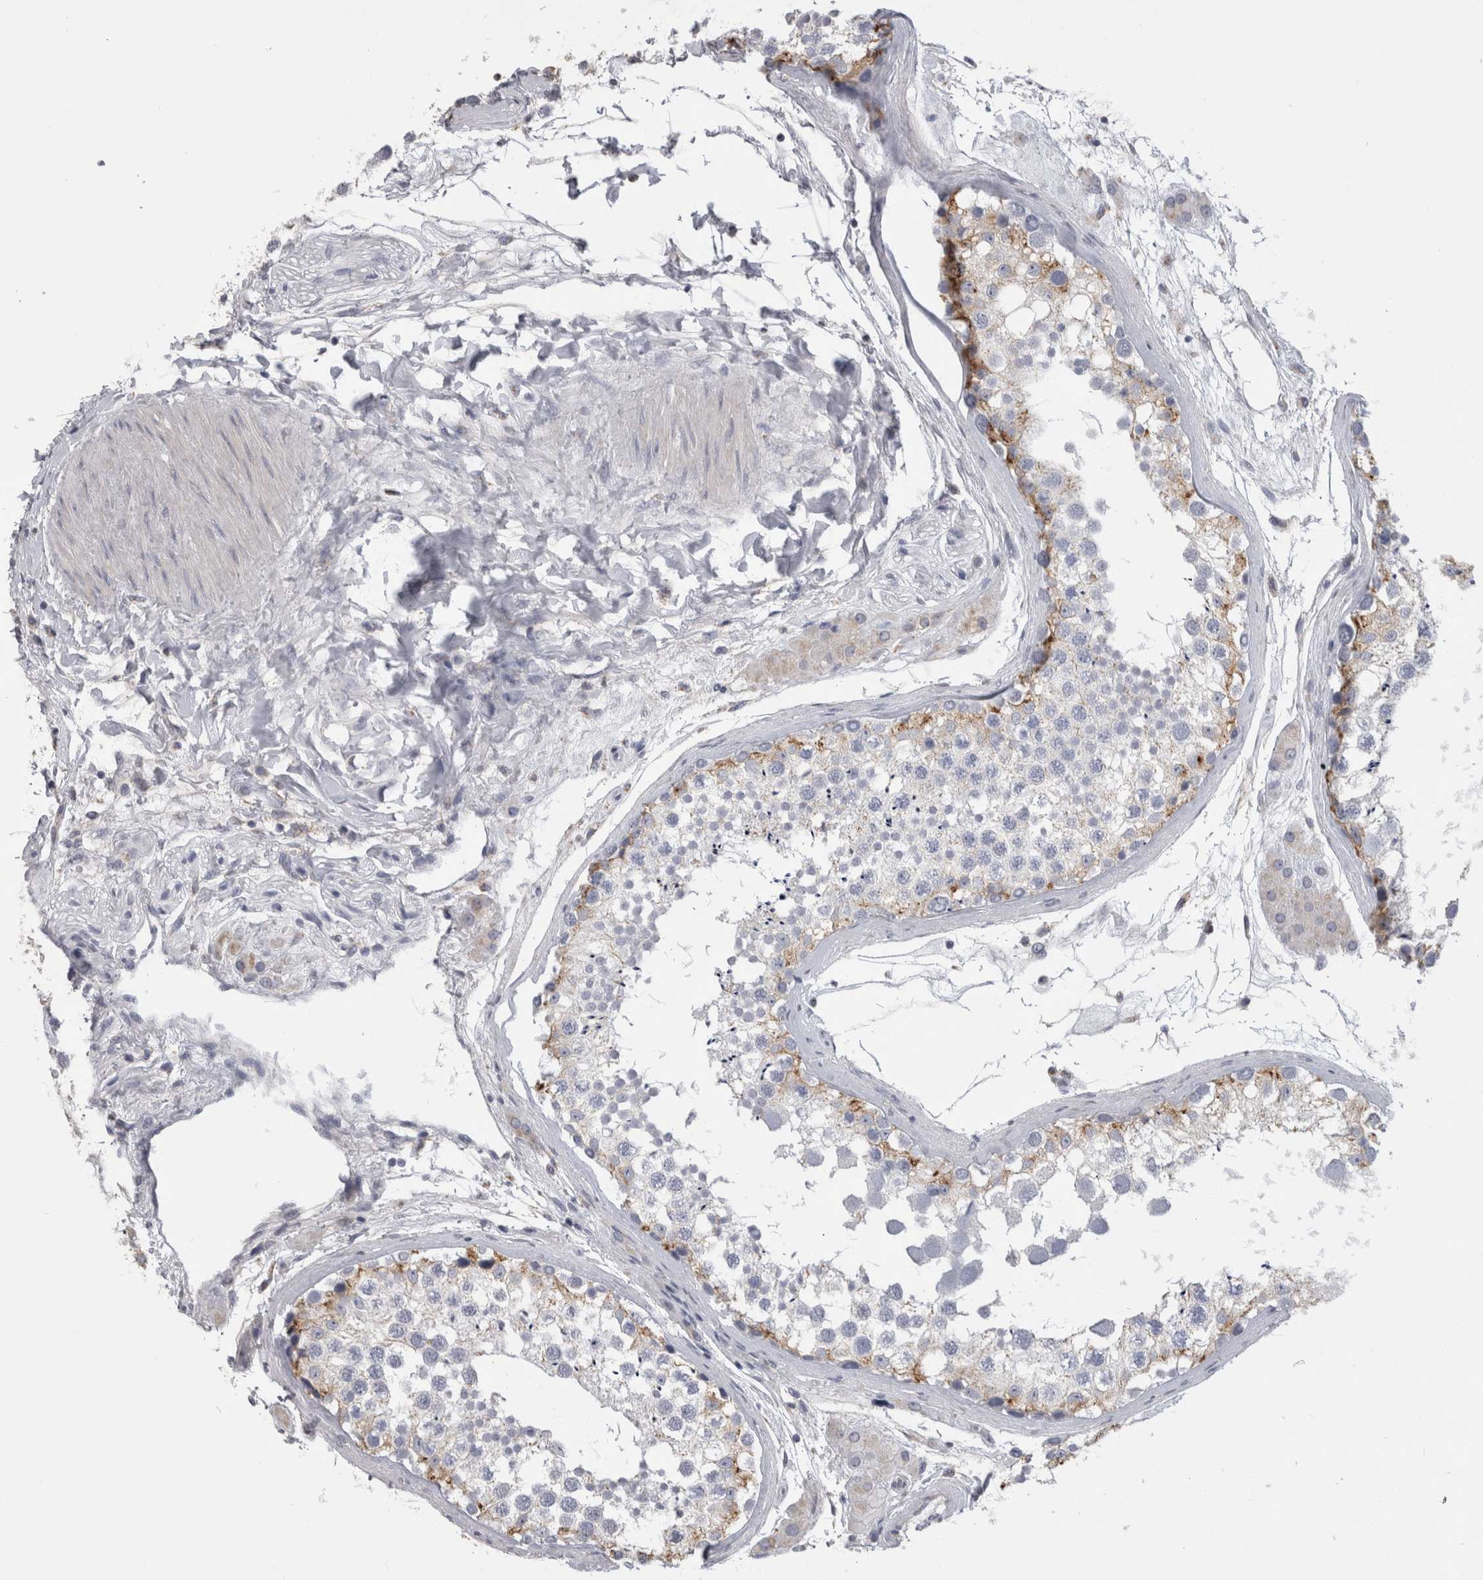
{"staining": {"intensity": "weak", "quantity": "<25%", "location": "cytoplasmic/membranous"}, "tissue": "testis", "cell_type": "Cells in seminiferous ducts", "image_type": "normal", "snomed": [{"axis": "morphology", "description": "Normal tissue, NOS"}, {"axis": "topography", "description": "Testis"}], "caption": "Benign testis was stained to show a protein in brown. There is no significant staining in cells in seminiferous ducts.", "gene": "DHRS4", "patient": {"sex": "male", "age": 46}}